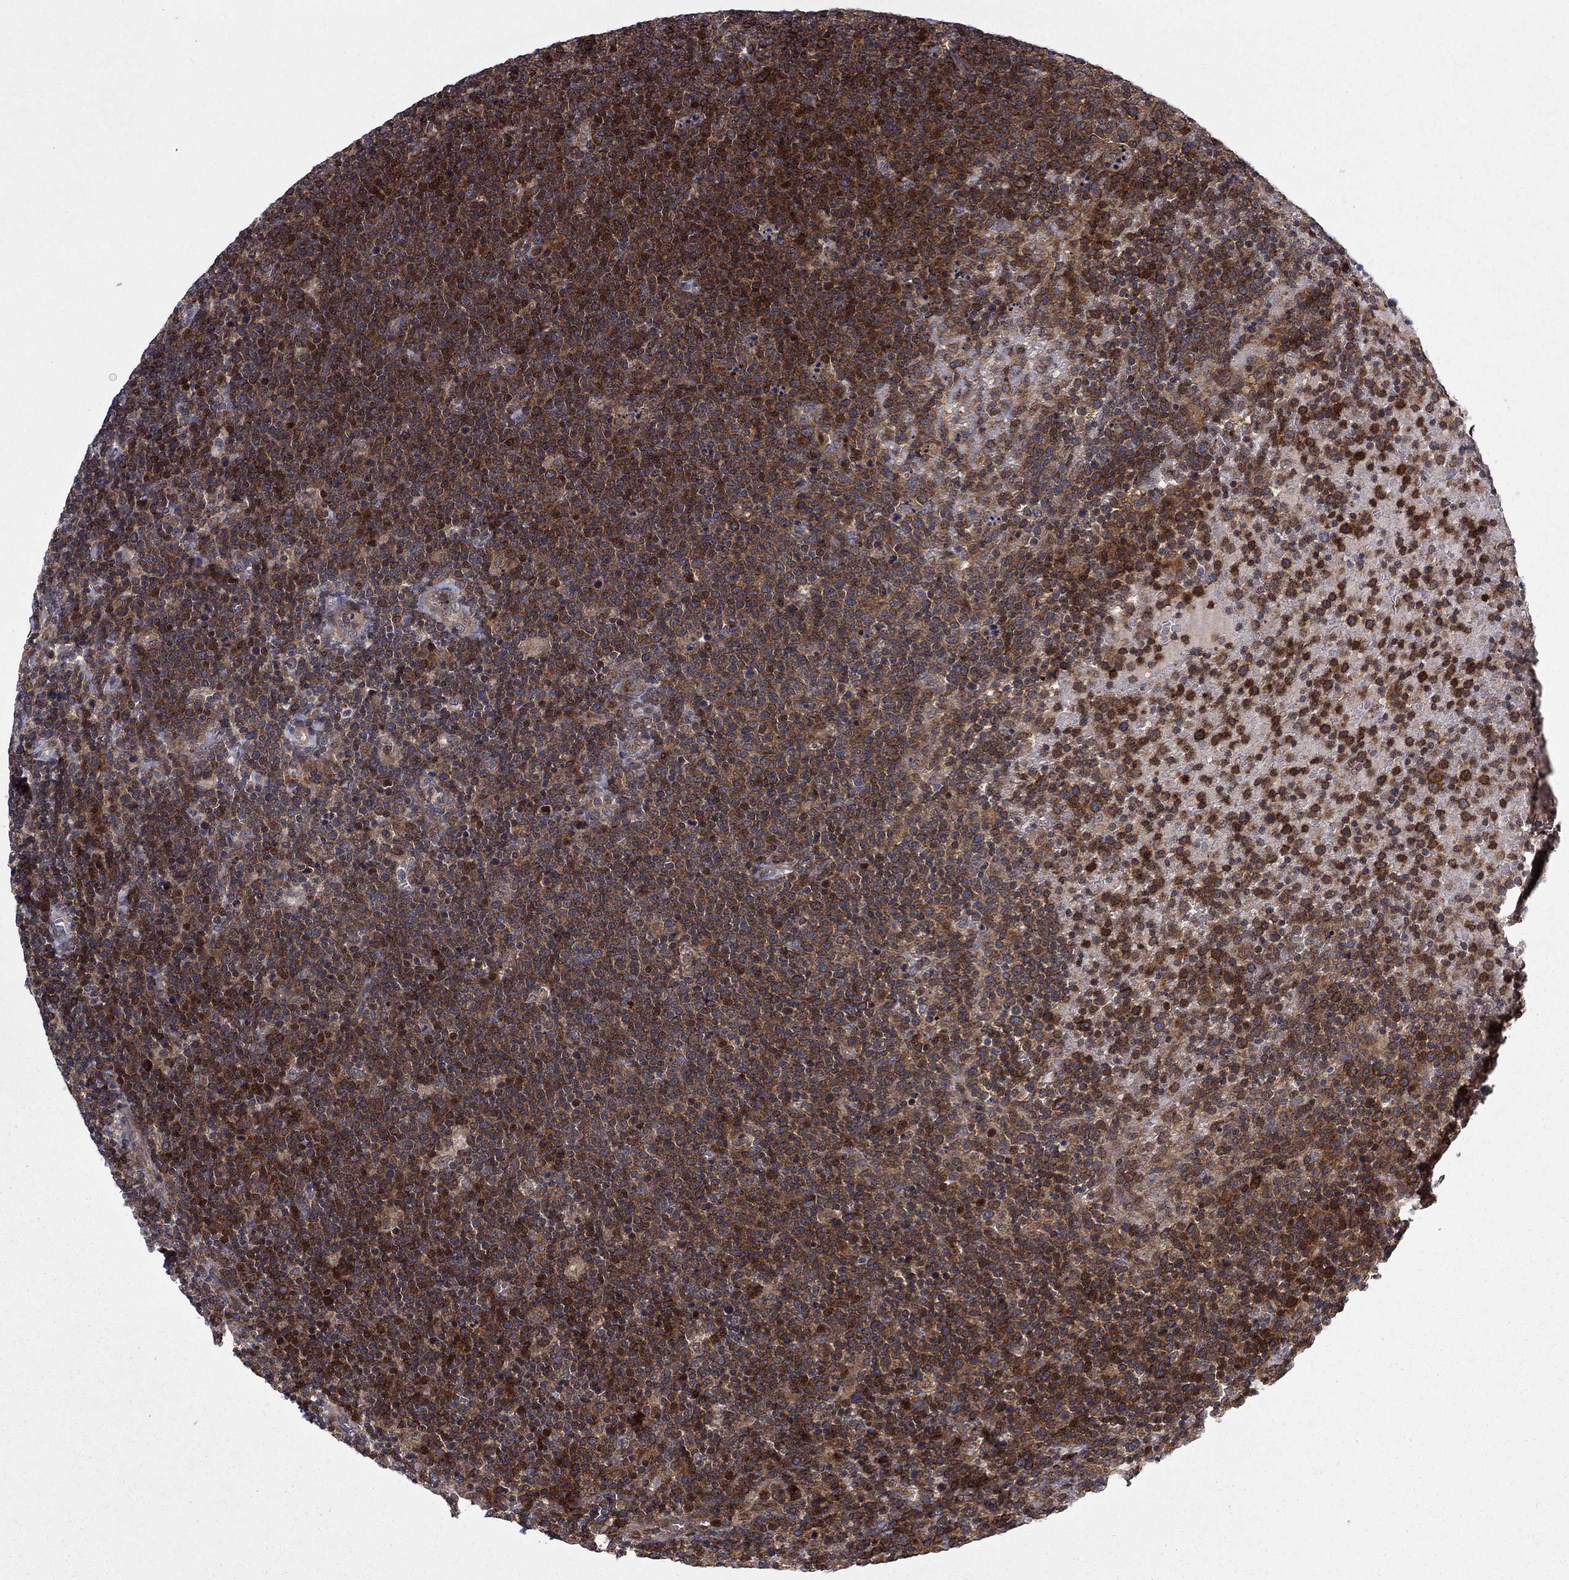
{"staining": {"intensity": "moderate", "quantity": ">75%", "location": "cytoplasmic/membranous"}, "tissue": "lymphoma", "cell_type": "Tumor cells", "image_type": "cancer", "snomed": [{"axis": "morphology", "description": "Malignant lymphoma, non-Hodgkin's type, High grade"}, {"axis": "topography", "description": "Lymph node"}], "caption": "Protein staining shows moderate cytoplasmic/membranous expression in approximately >75% of tumor cells in high-grade malignant lymphoma, non-Hodgkin's type.", "gene": "HDAC4", "patient": {"sex": "male", "age": 61}}